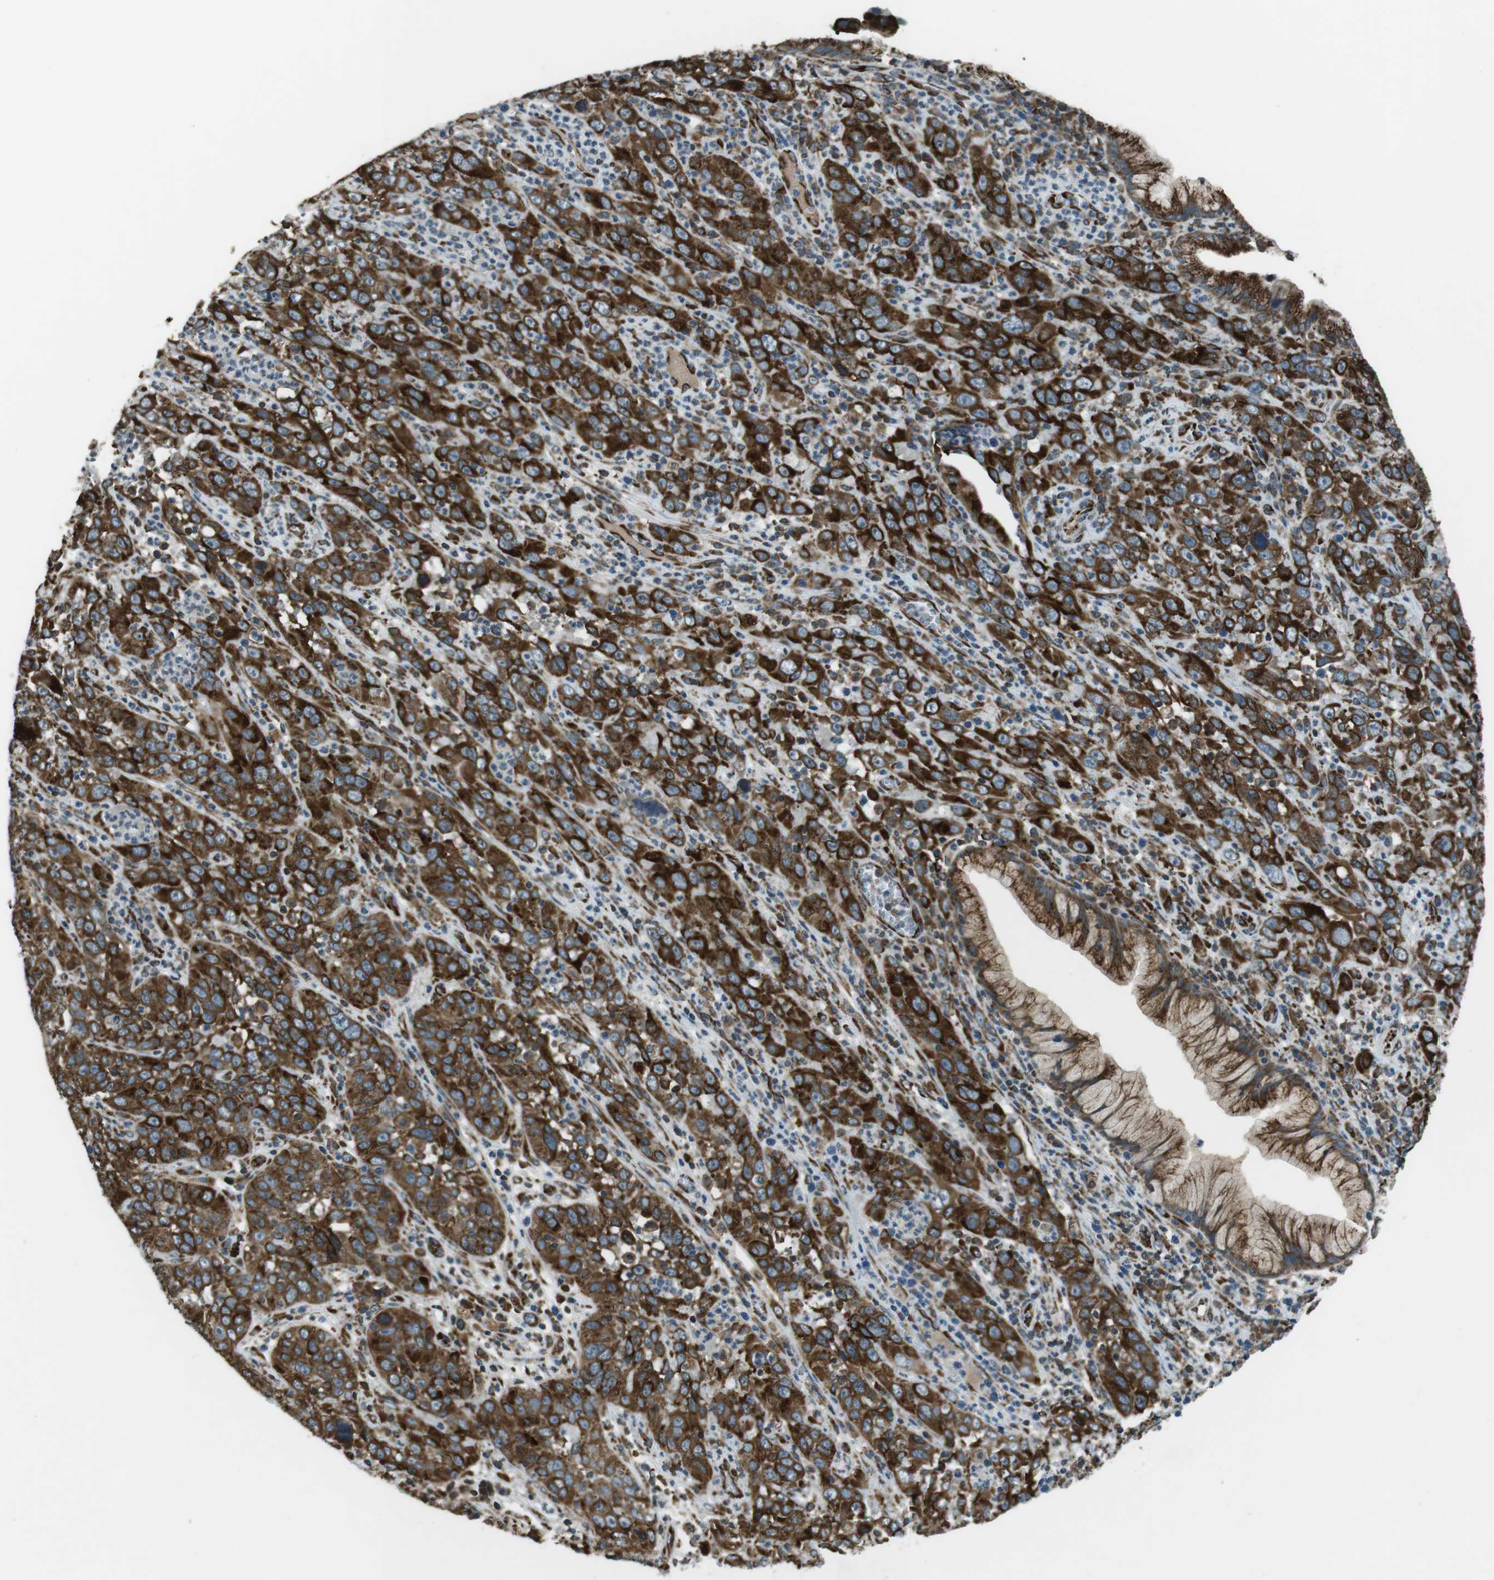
{"staining": {"intensity": "strong", "quantity": ">75%", "location": "cytoplasmic/membranous"}, "tissue": "cervical cancer", "cell_type": "Tumor cells", "image_type": "cancer", "snomed": [{"axis": "morphology", "description": "Squamous cell carcinoma, NOS"}, {"axis": "topography", "description": "Cervix"}], "caption": "Tumor cells show high levels of strong cytoplasmic/membranous expression in about >75% of cells in cervical cancer (squamous cell carcinoma). (Stains: DAB in brown, nuclei in blue, Microscopy: brightfield microscopy at high magnification).", "gene": "KTN1", "patient": {"sex": "female", "age": 32}}